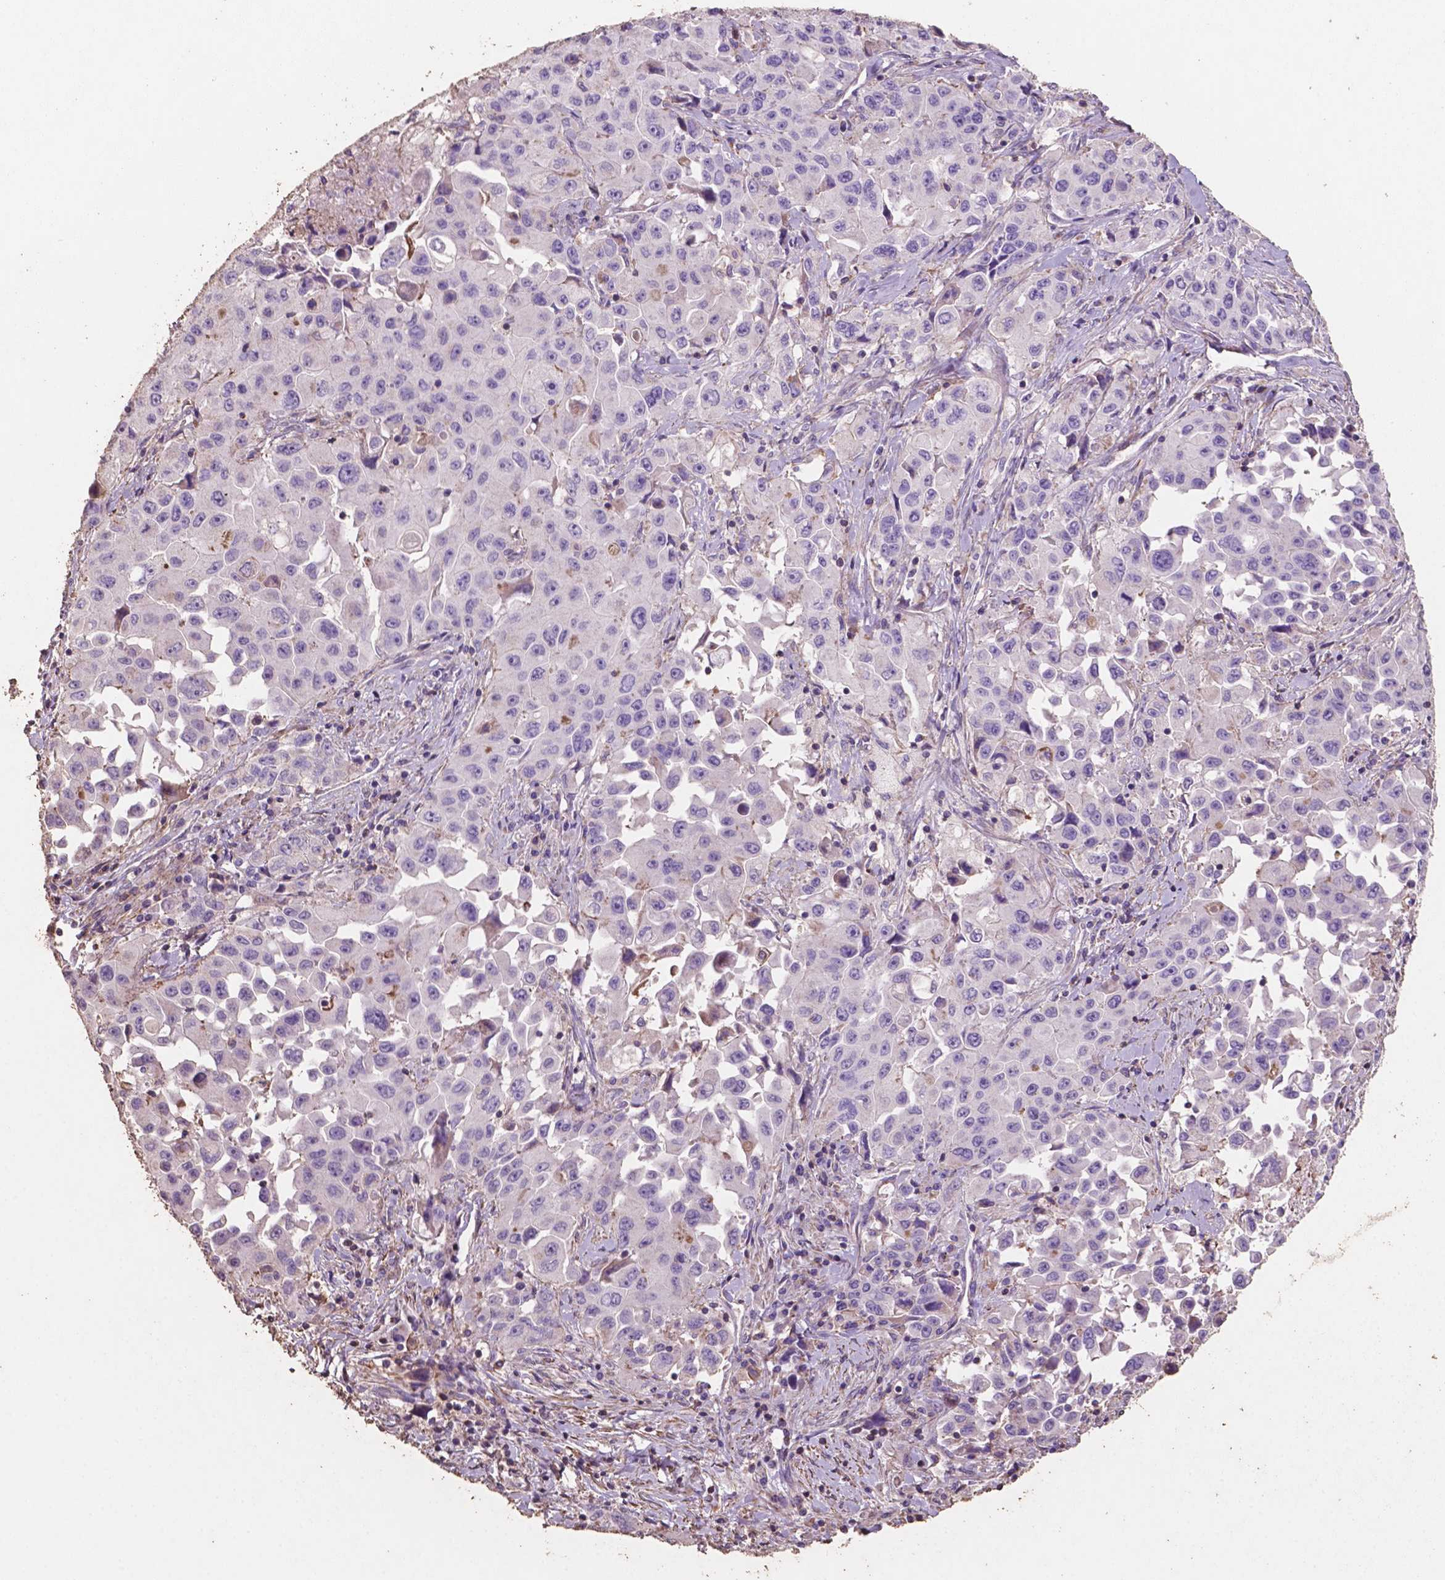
{"staining": {"intensity": "negative", "quantity": "none", "location": "none"}, "tissue": "lung cancer", "cell_type": "Tumor cells", "image_type": "cancer", "snomed": [{"axis": "morphology", "description": "Squamous cell carcinoma, NOS"}, {"axis": "topography", "description": "Lung"}], "caption": "Immunohistochemistry (IHC) micrograph of lung cancer (squamous cell carcinoma) stained for a protein (brown), which demonstrates no expression in tumor cells.", "gene": "COMMD4", "patient": {"sex": "male", "age": 63}}